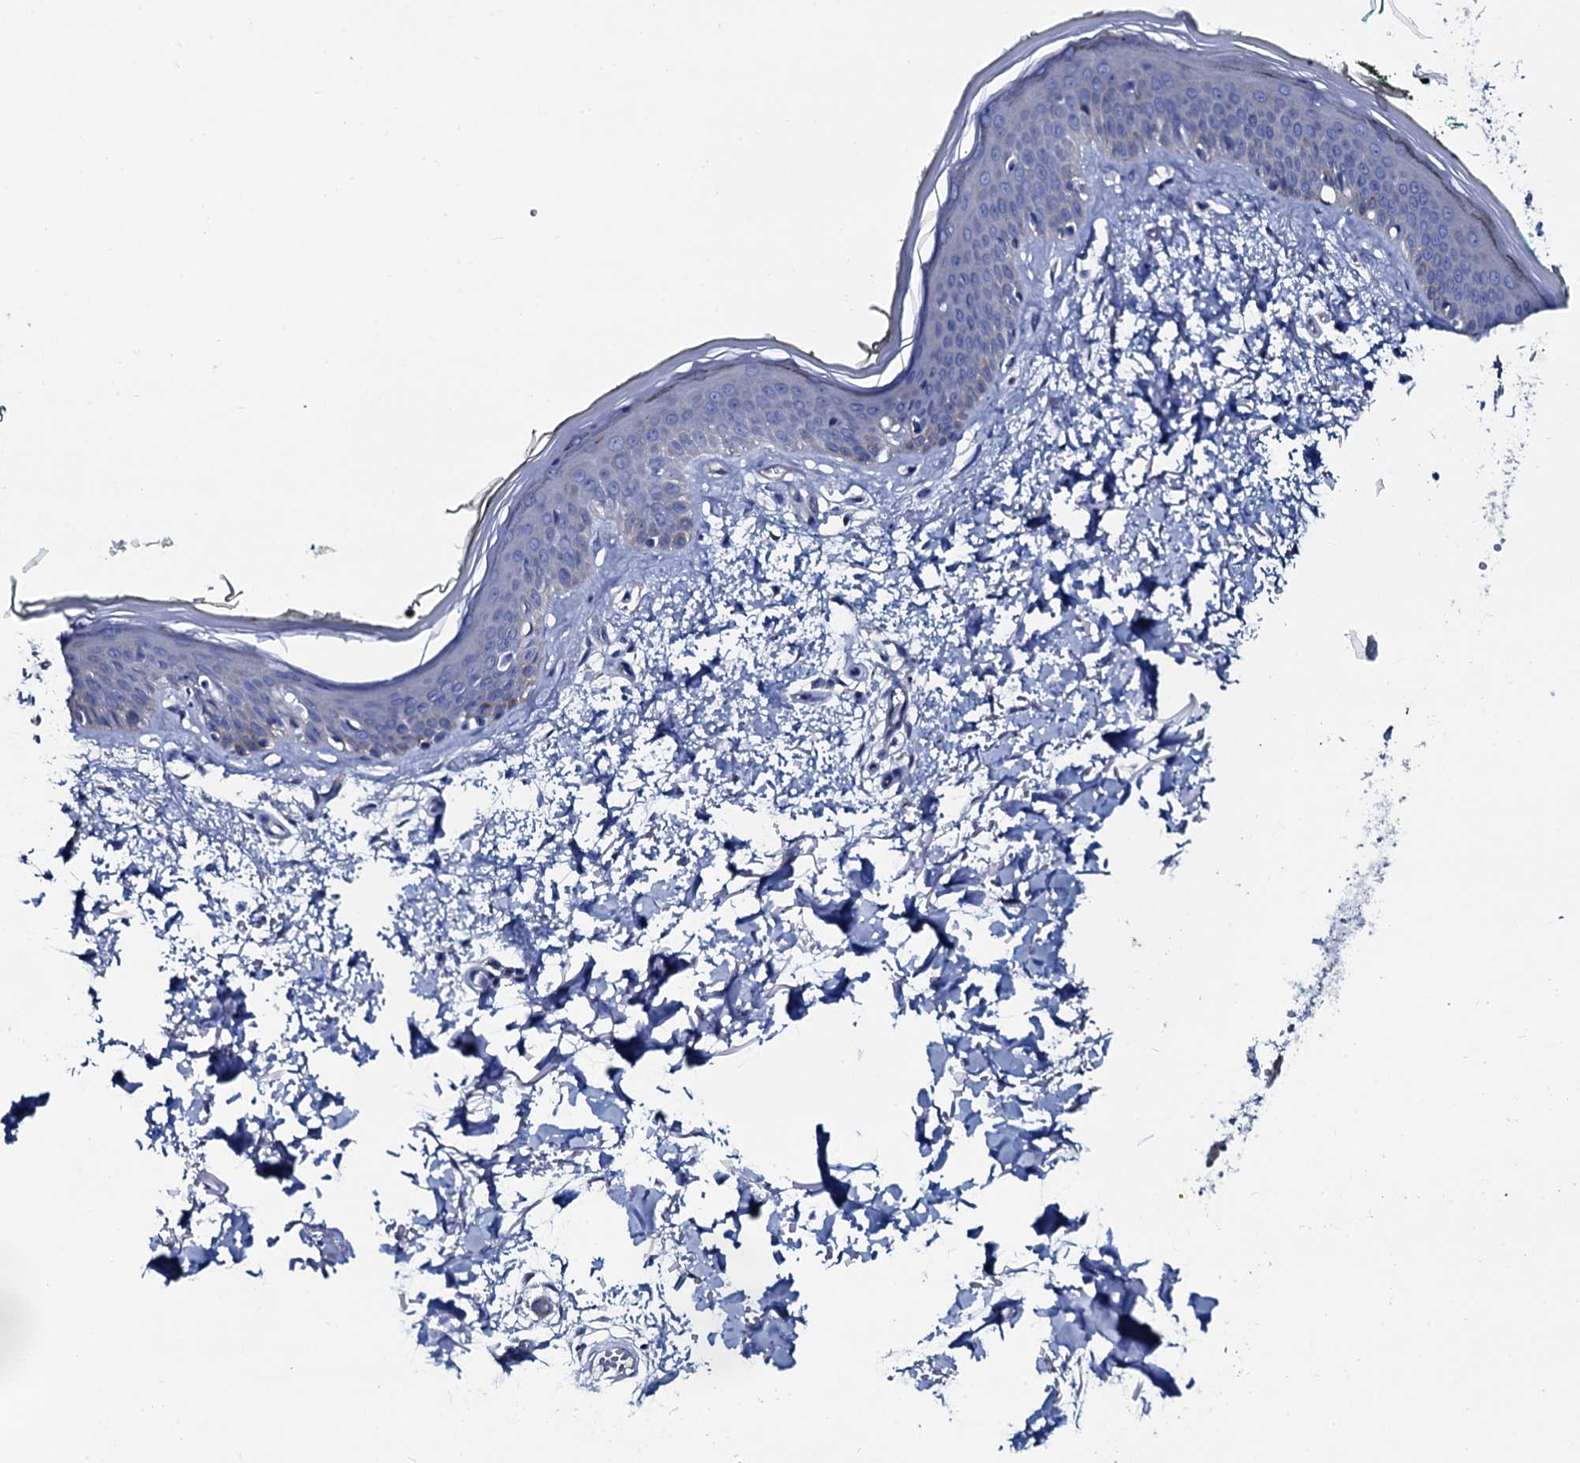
{"staining": {"intensity": "negative", "quantity": "none", "location": "none"}, "tissue": "skin", "cell_type": "Fibroblasts", "image_type": "normal", "snomed": [{"axis": "morphology", "description": "Normal tissue, NOS"}, {"axis": "topography", "description": "Skin"}], "caption": "Immunohistochemistry of unremarkable skin displays no expression in fibroblasts.", "gene": "GYS2", "patient": {"sex": "male", "age": 62}}